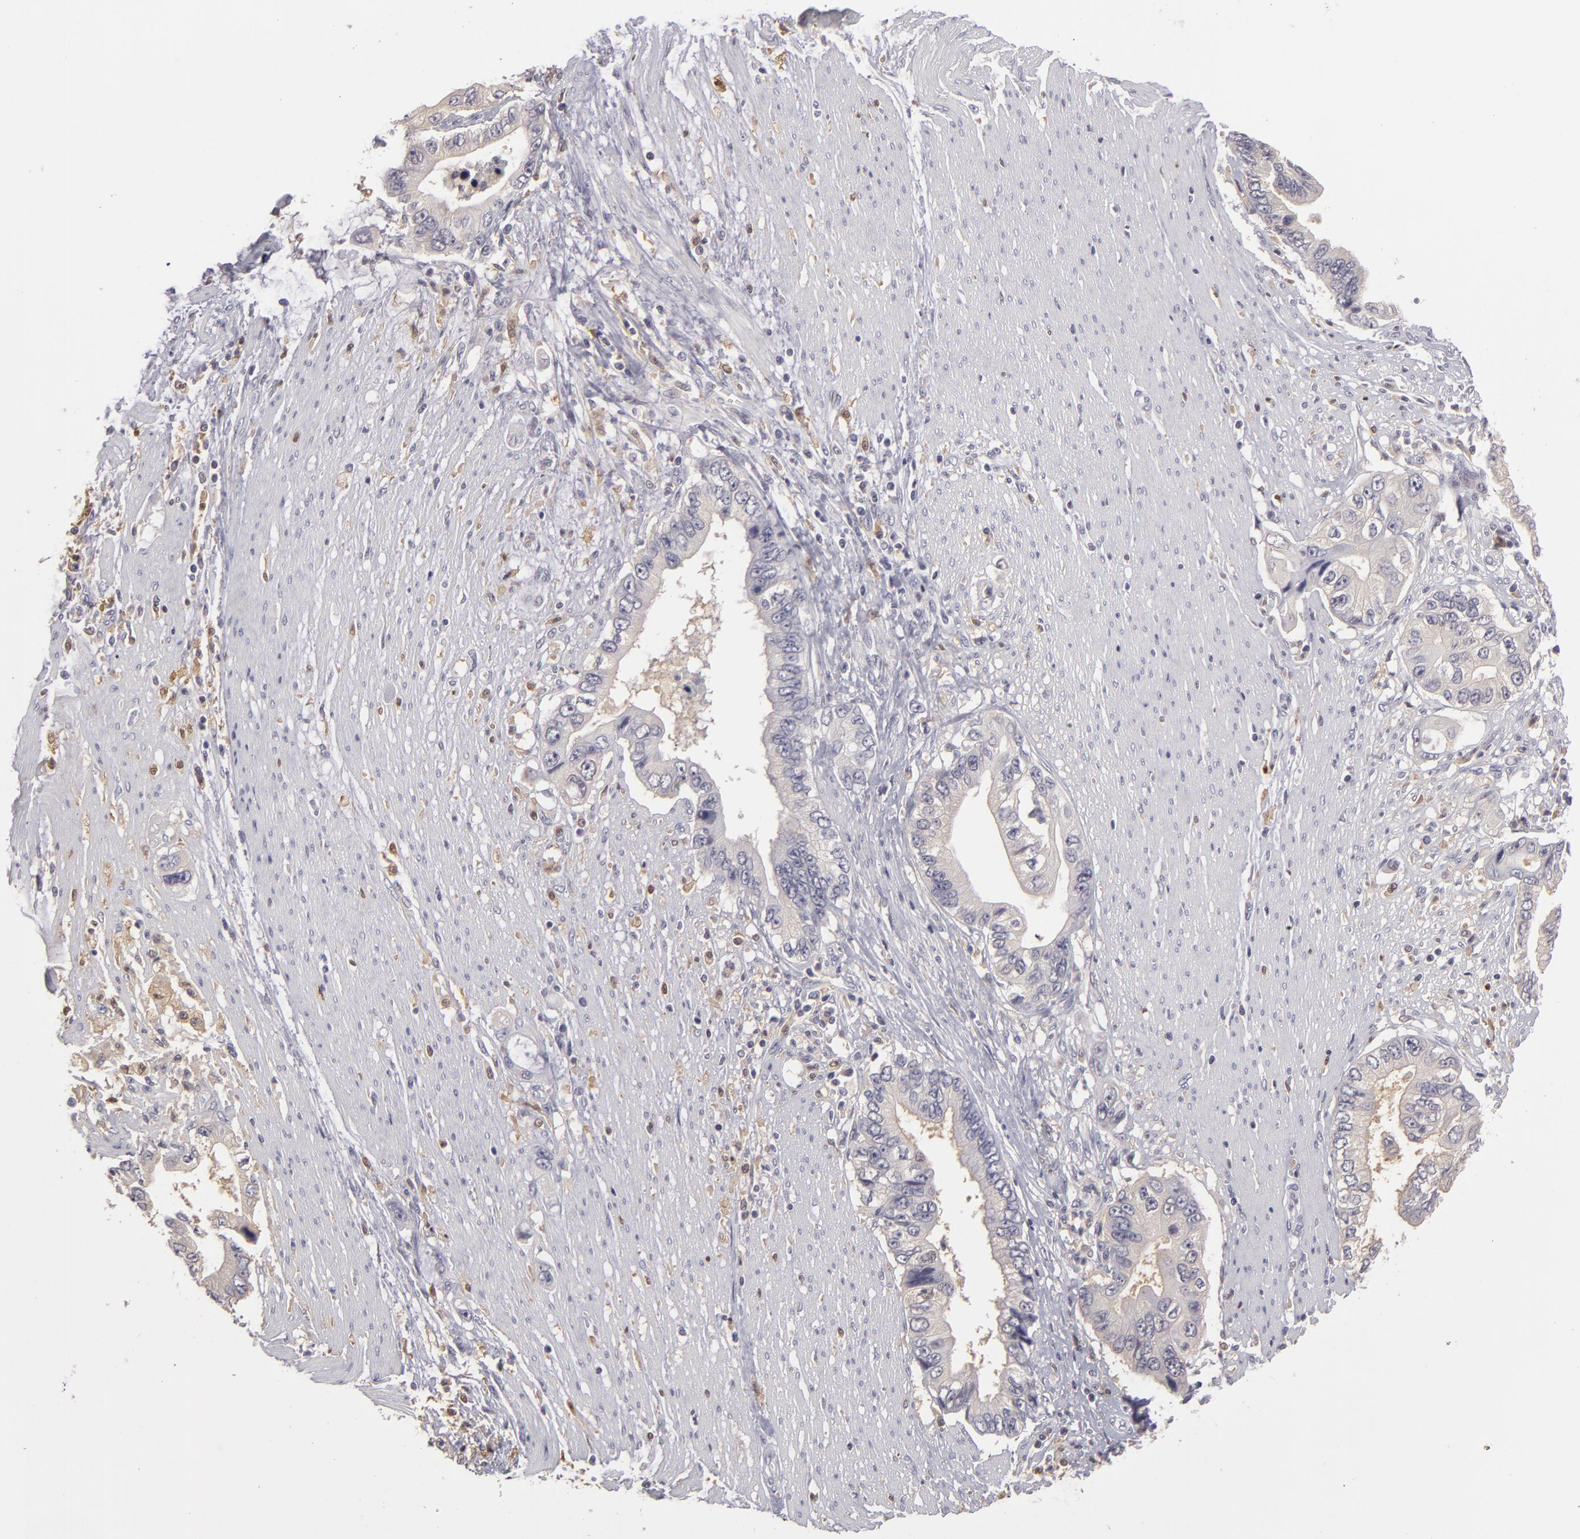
{"staining": {"intensity": "negative", "quantity": "none", "location": "none"}, "tissue": "pancreatic cancer", "cell_type": "Tumor cells", "image_type": "cancer", "snomed": [{"axis": "morphology", "description": "Adenocarcinoma, NOS"}, {"axis": "topography", "description": "Pancreas"}, {"axis": "topography", "description": "Stomach, upper"}], "caption": "Pancreatic adenocarcinoma stained for a protein using immunohistochemistry exhibits no positivity tumor cells.", "gene": "GNPDA1", "patient": {"sex": "male", "age": 77}}